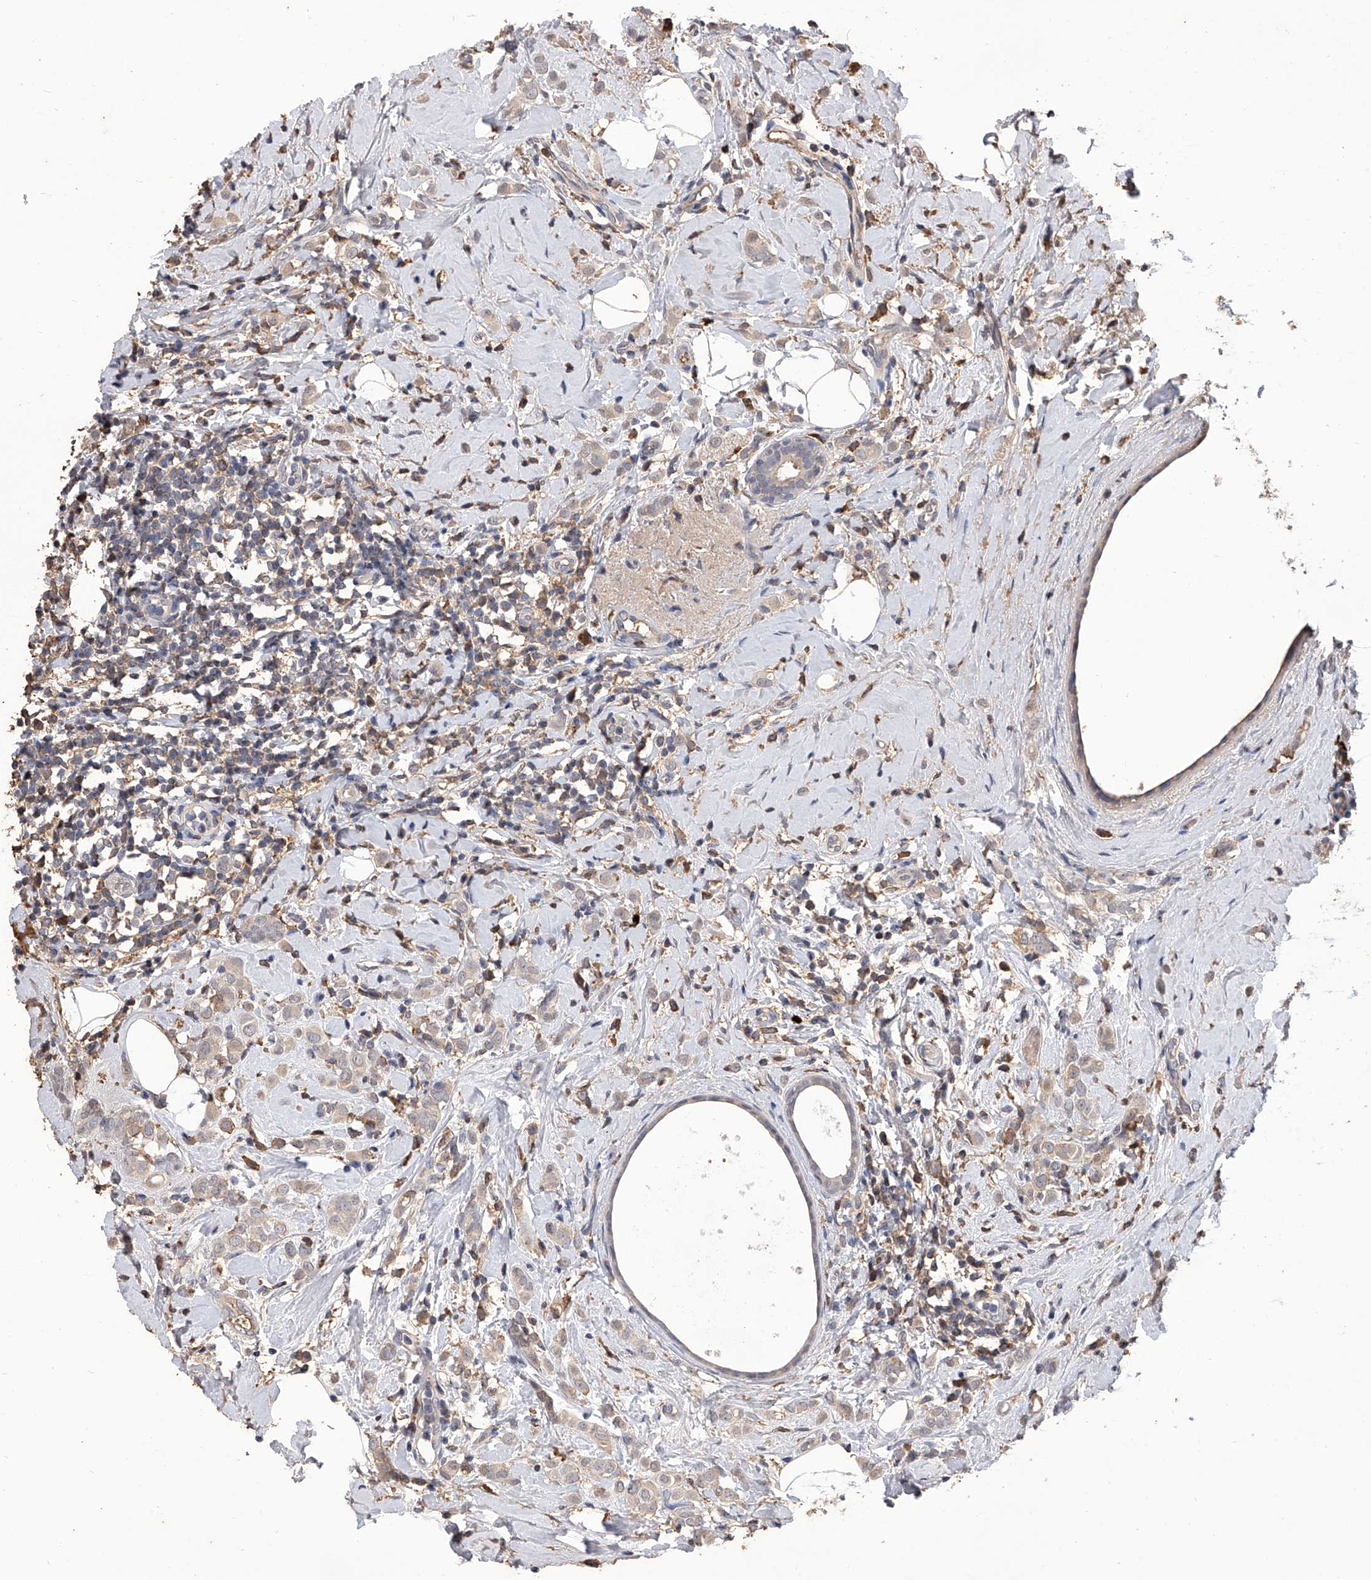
{"staining": {"intensity": "weak", "quantity": "25%-75%", "location": "cytoplasmic/membranous"}, "tissue": "breast cancer", "cell_type": "Tumor cells", "image_type": "cancer", "snomed": [{"axis": "morphology", "description": "Lobular carcinoma"}, {"axis": "topography", "description": "Breast"}], "caption": "The image demonstrates immunohistochemical staining of breast cancer (lobular carcinoma). There is weak cytoplasmic/membranous staining is appreciated in about 25%-75% of tumor cells.", "gene": "CFAP410", "patient": {"sex": "female", "age": 47}}